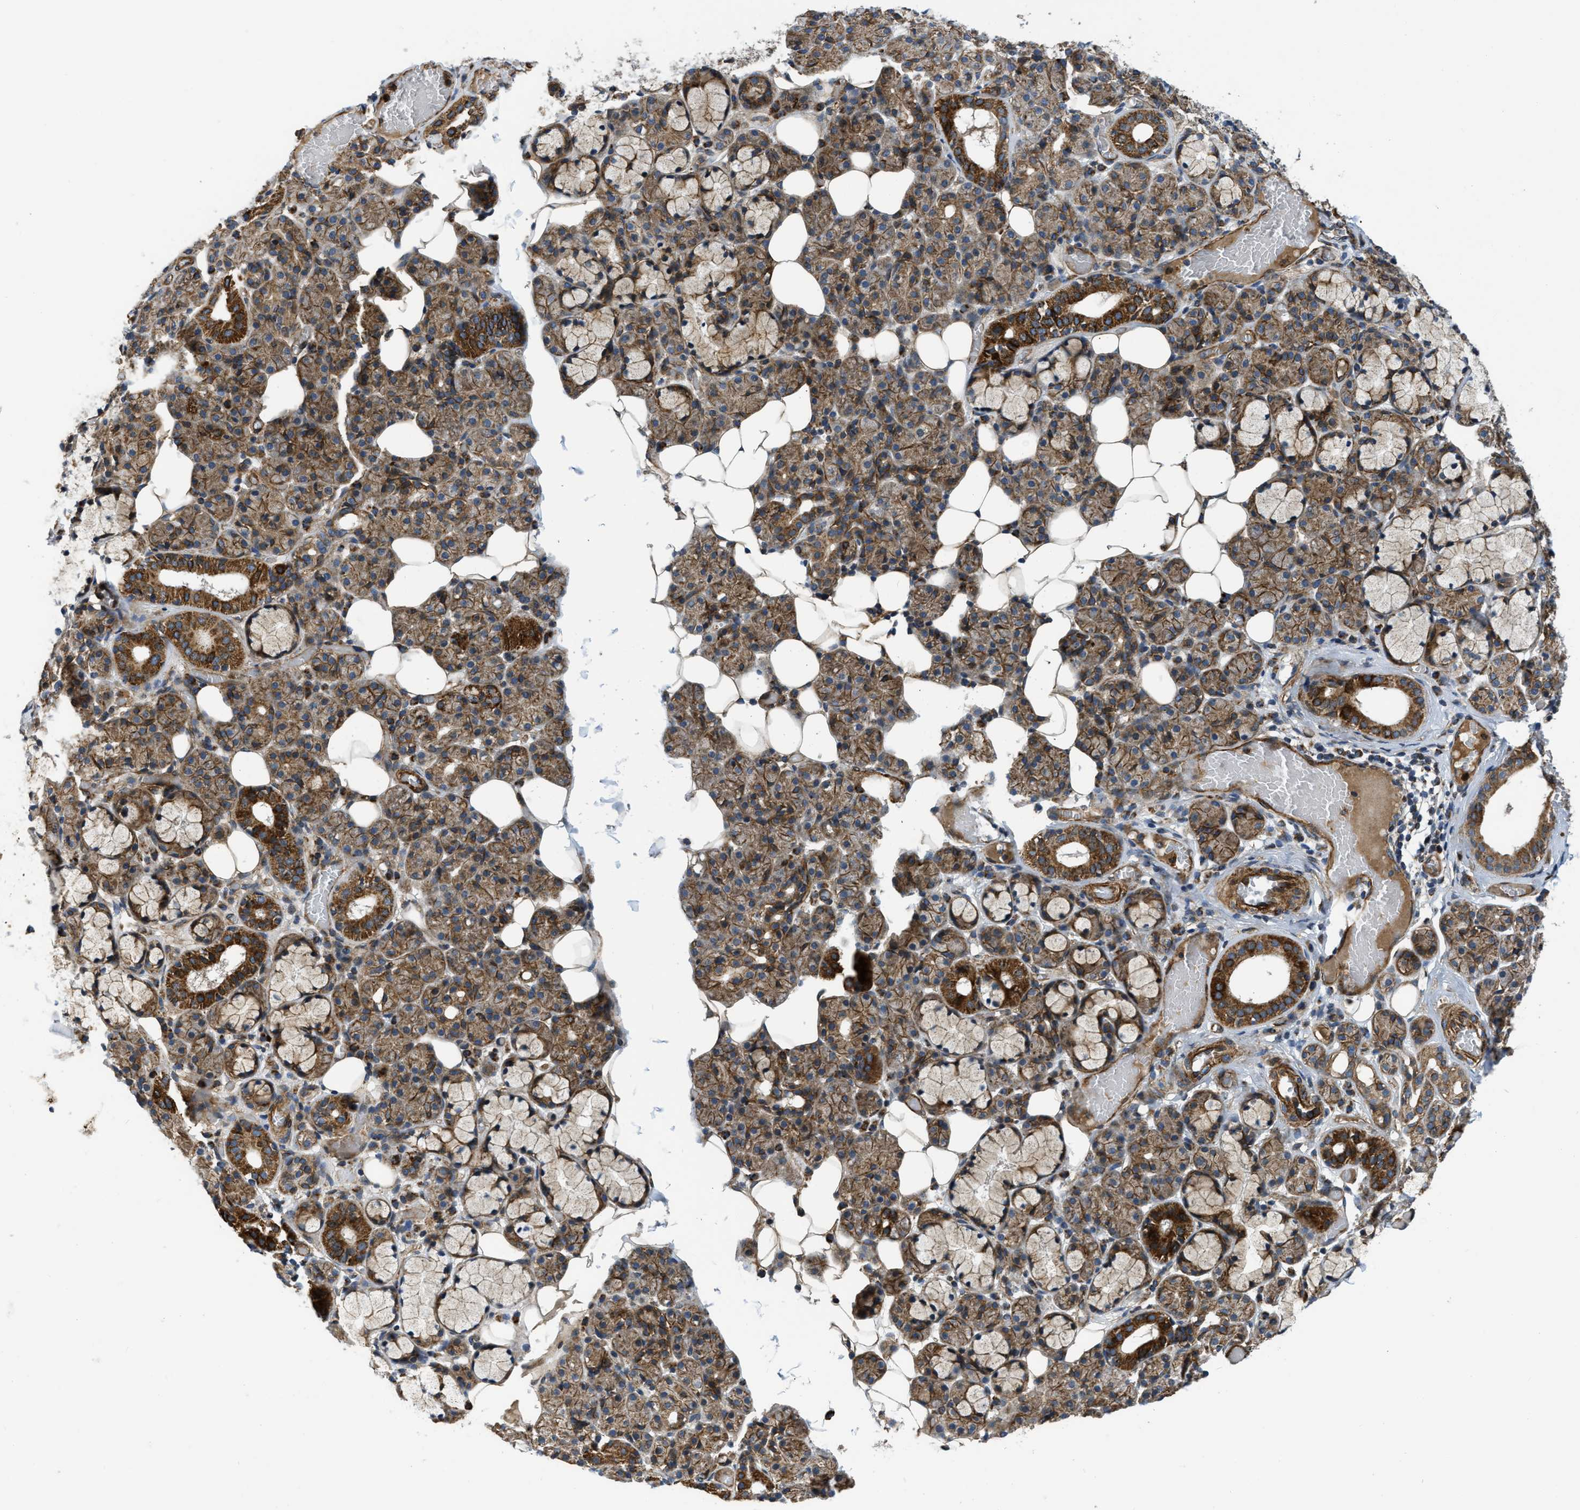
{"staining": {"intensity": "strong", "quantity": "25%-75%", "location": "cytoplasmic/membranous"}, "tissue": "salivary gland", "cell_type": "Glandular cells", "image_type": "normal", "snomed": [{"axis": "morphology", "description": "Normal tissue, NOS"}, {"axis": "topography", "description": "Salivary gland"}], "caption": "This is a histology image of immunohistochemistry (IHC) staining of benign salivary gland, which shows strong positivity in the cytoplasmic/membranous of glandular cells.", "gene": "GSDME", "patient": {"sex": "male", "age": 63}}